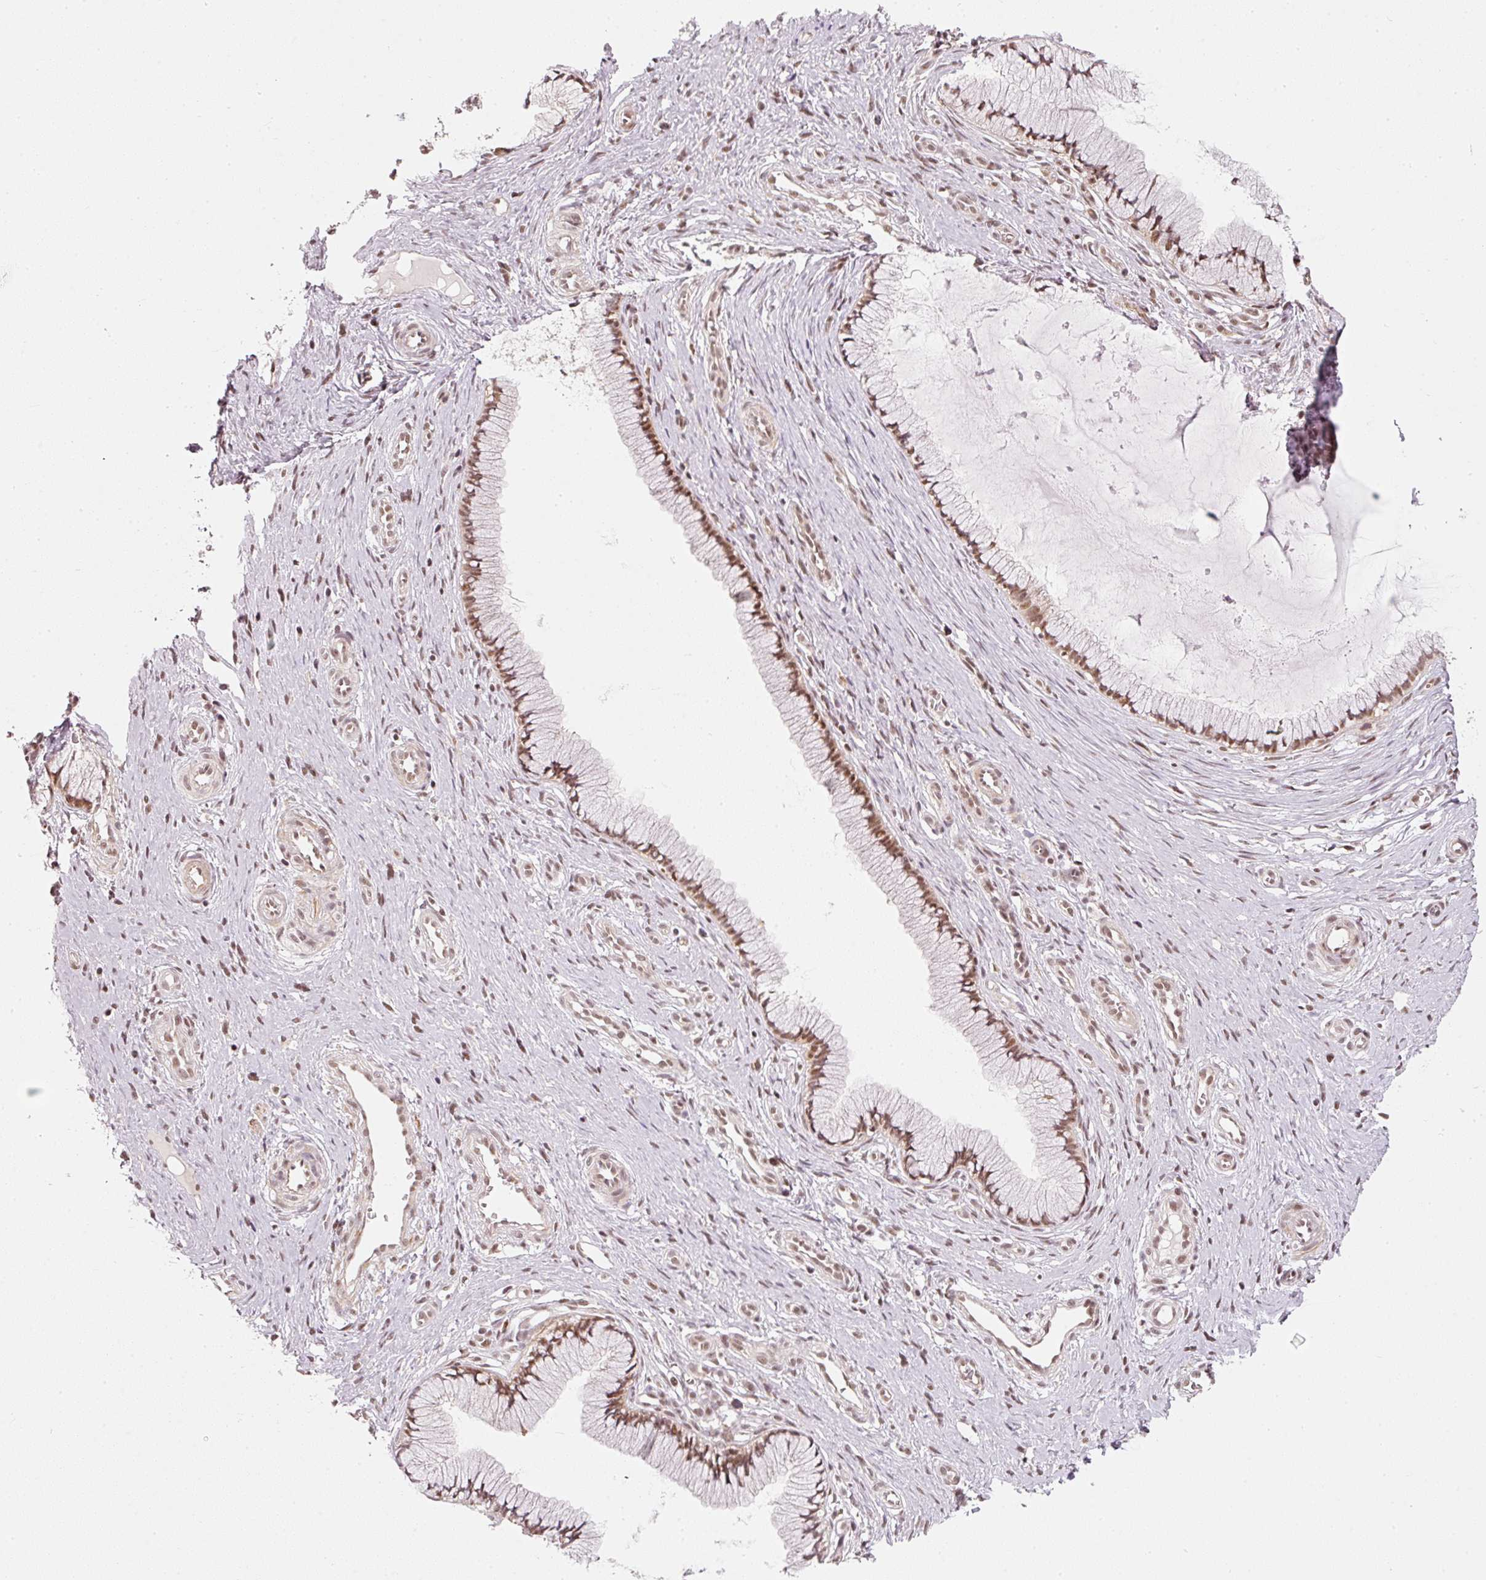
{"staining": {"intensity": "moderate", "quantity": ">75%", "location": "nuclear"}, "tissue": "cervix", "cell_type": "Glandular cells", "image_type": "normal", "snomed": [{"axis": "morphology", "description": "Normal tissue, NOS"}, {"axis": "topography", "description": "Cervix"}], "caption": "Approximately >75% of glandular cells in benign cervix display moderate nuclear protein expression as visualized by brown immunohistochemical staining.", "gene": "THOC6", "patient": {"sex": "female", "age": 36}}